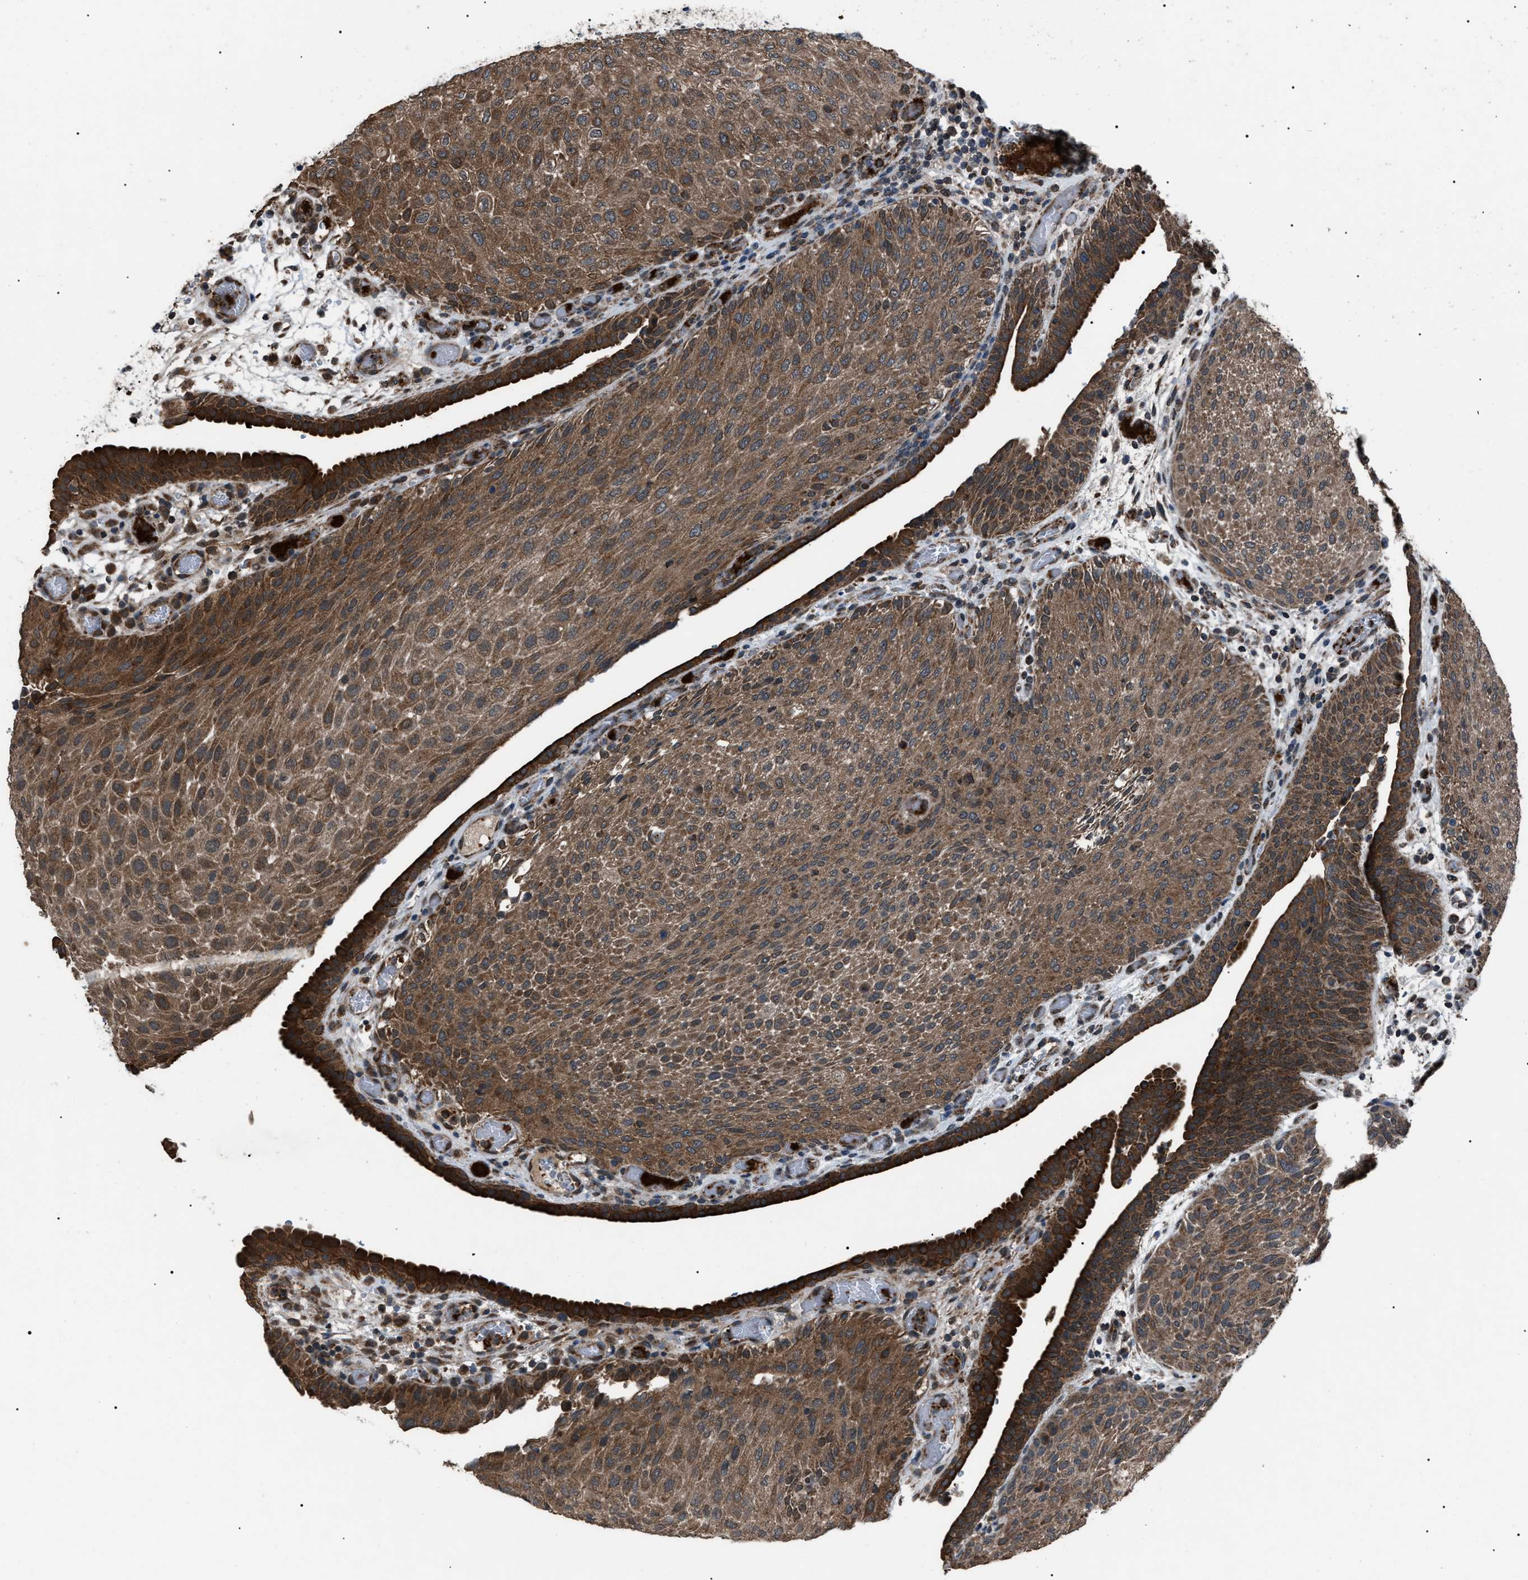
{"staining": {"intensity": "strong", "quantity": ">75%", "location": "cytoplasmic/membranous"}, "tissue": "urothelial cancer", "cell_type": "Tumor cells", "image_type": "cancer", "snomed": [{"axis": "morphology", "description": "Urothelial carcinoma, Low grade"}, {"axis": "morphology", "description": "Urothelial carcinoma, High grade"}, {"axis": "topography", "description": "Urinary bladder"}], "caption": "Brown immunohistochemical staining in human urothelial carcinoma (low-grade) exhibits strong cytoplasmic/membranous expression in about >75% of tumor cells.", "gene": "ZFAND2A", "patient": {"sex": "male", "age": 35}}